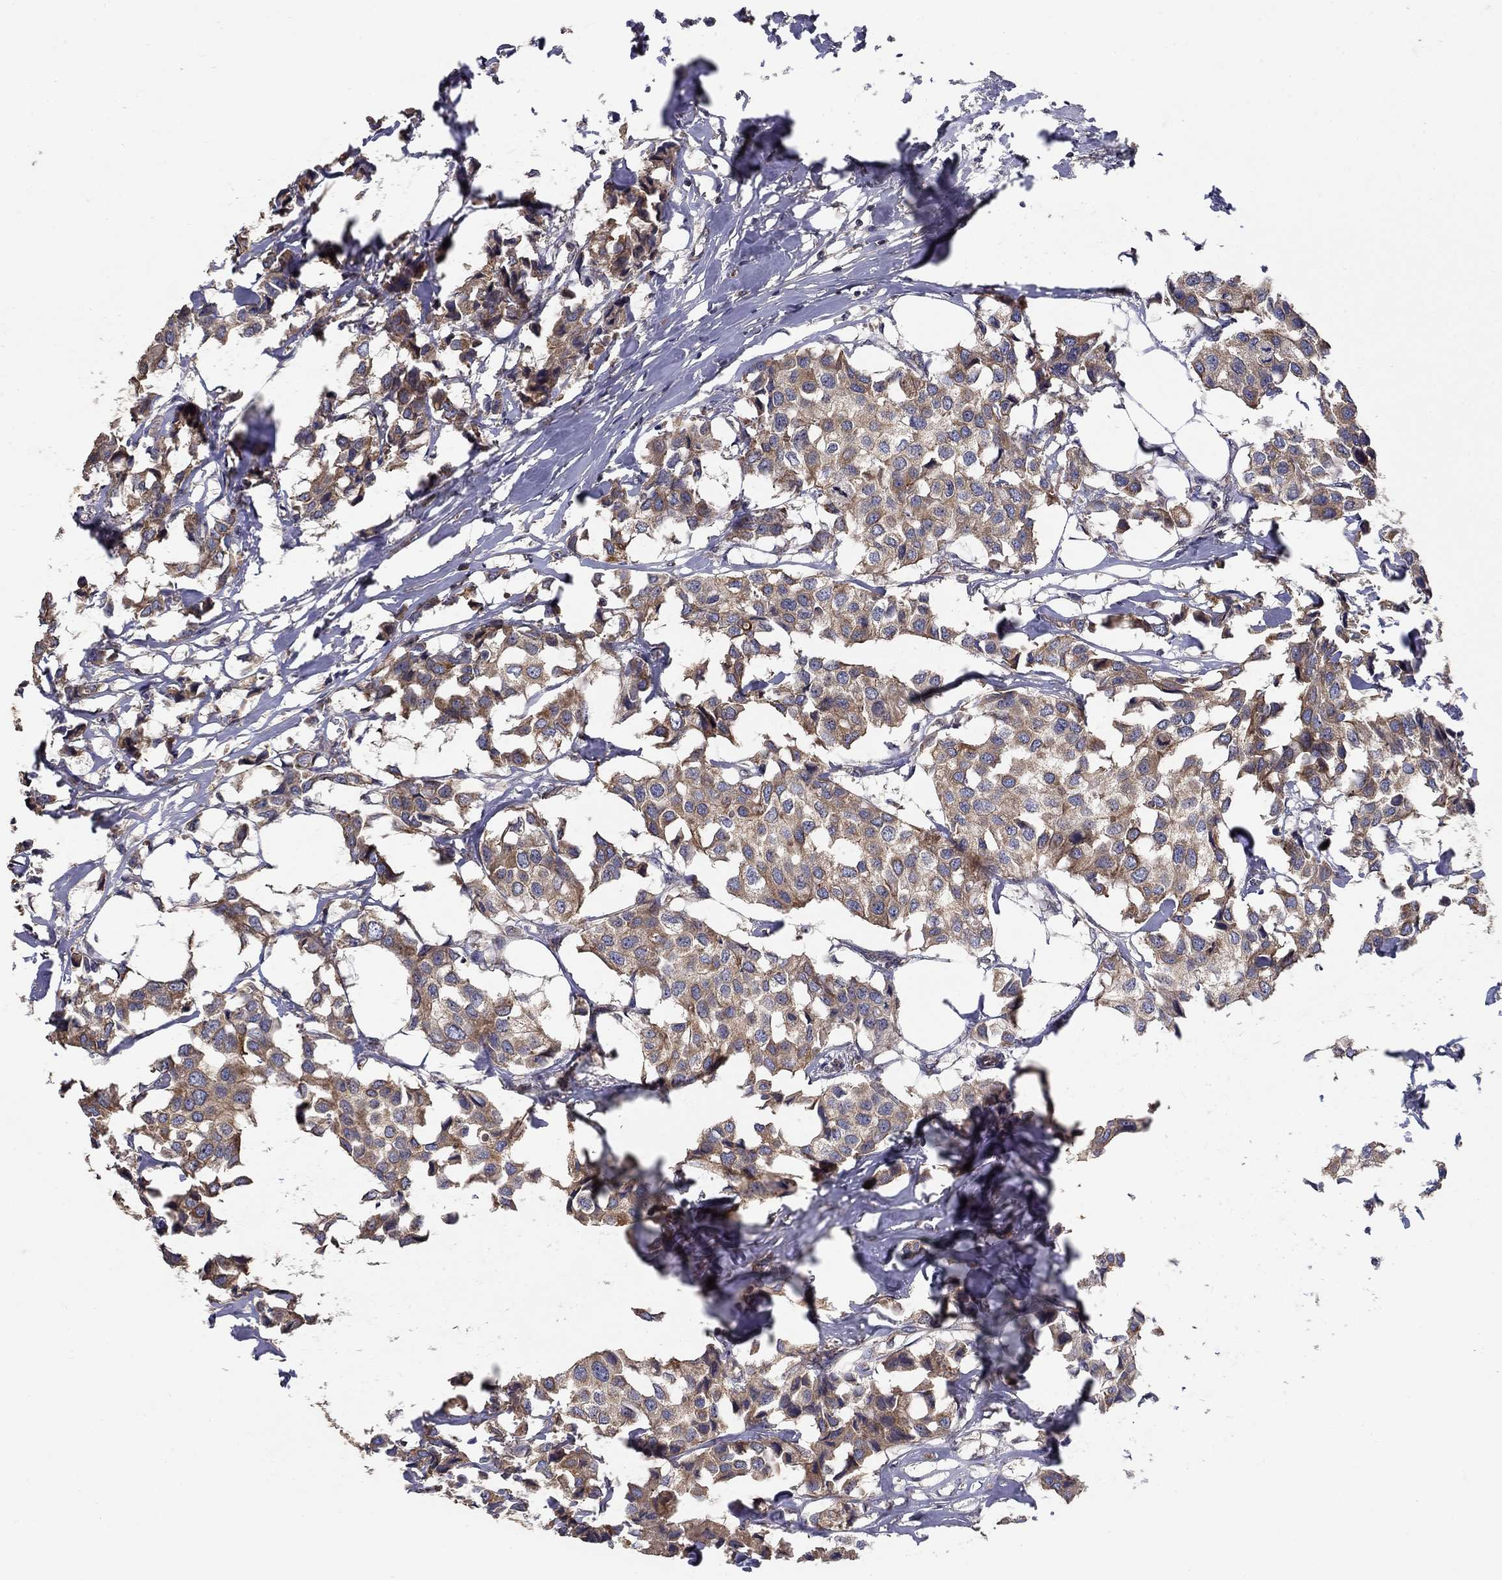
{"staining": {"intensity": "weak", "quantity": "25%-75%", "location": "cytoplasmic/membranous"}, "tissue": "breast cancer", "cell_type": "Tumor cells", "image_type": "cancer", "snomed": [{"axis": "morphology", "description": "Duct carcinoma"}, {"axis": "topography", "description": "Breast"}], "caption": "Immunohistochemical staining of breast cancer reveals low levels of weak cytoplasmic/membranous protein positivity in about 25%-75% of tumor cells.", "gene": "BMERB1", "patient": {"sex": "female", "age": 80}}